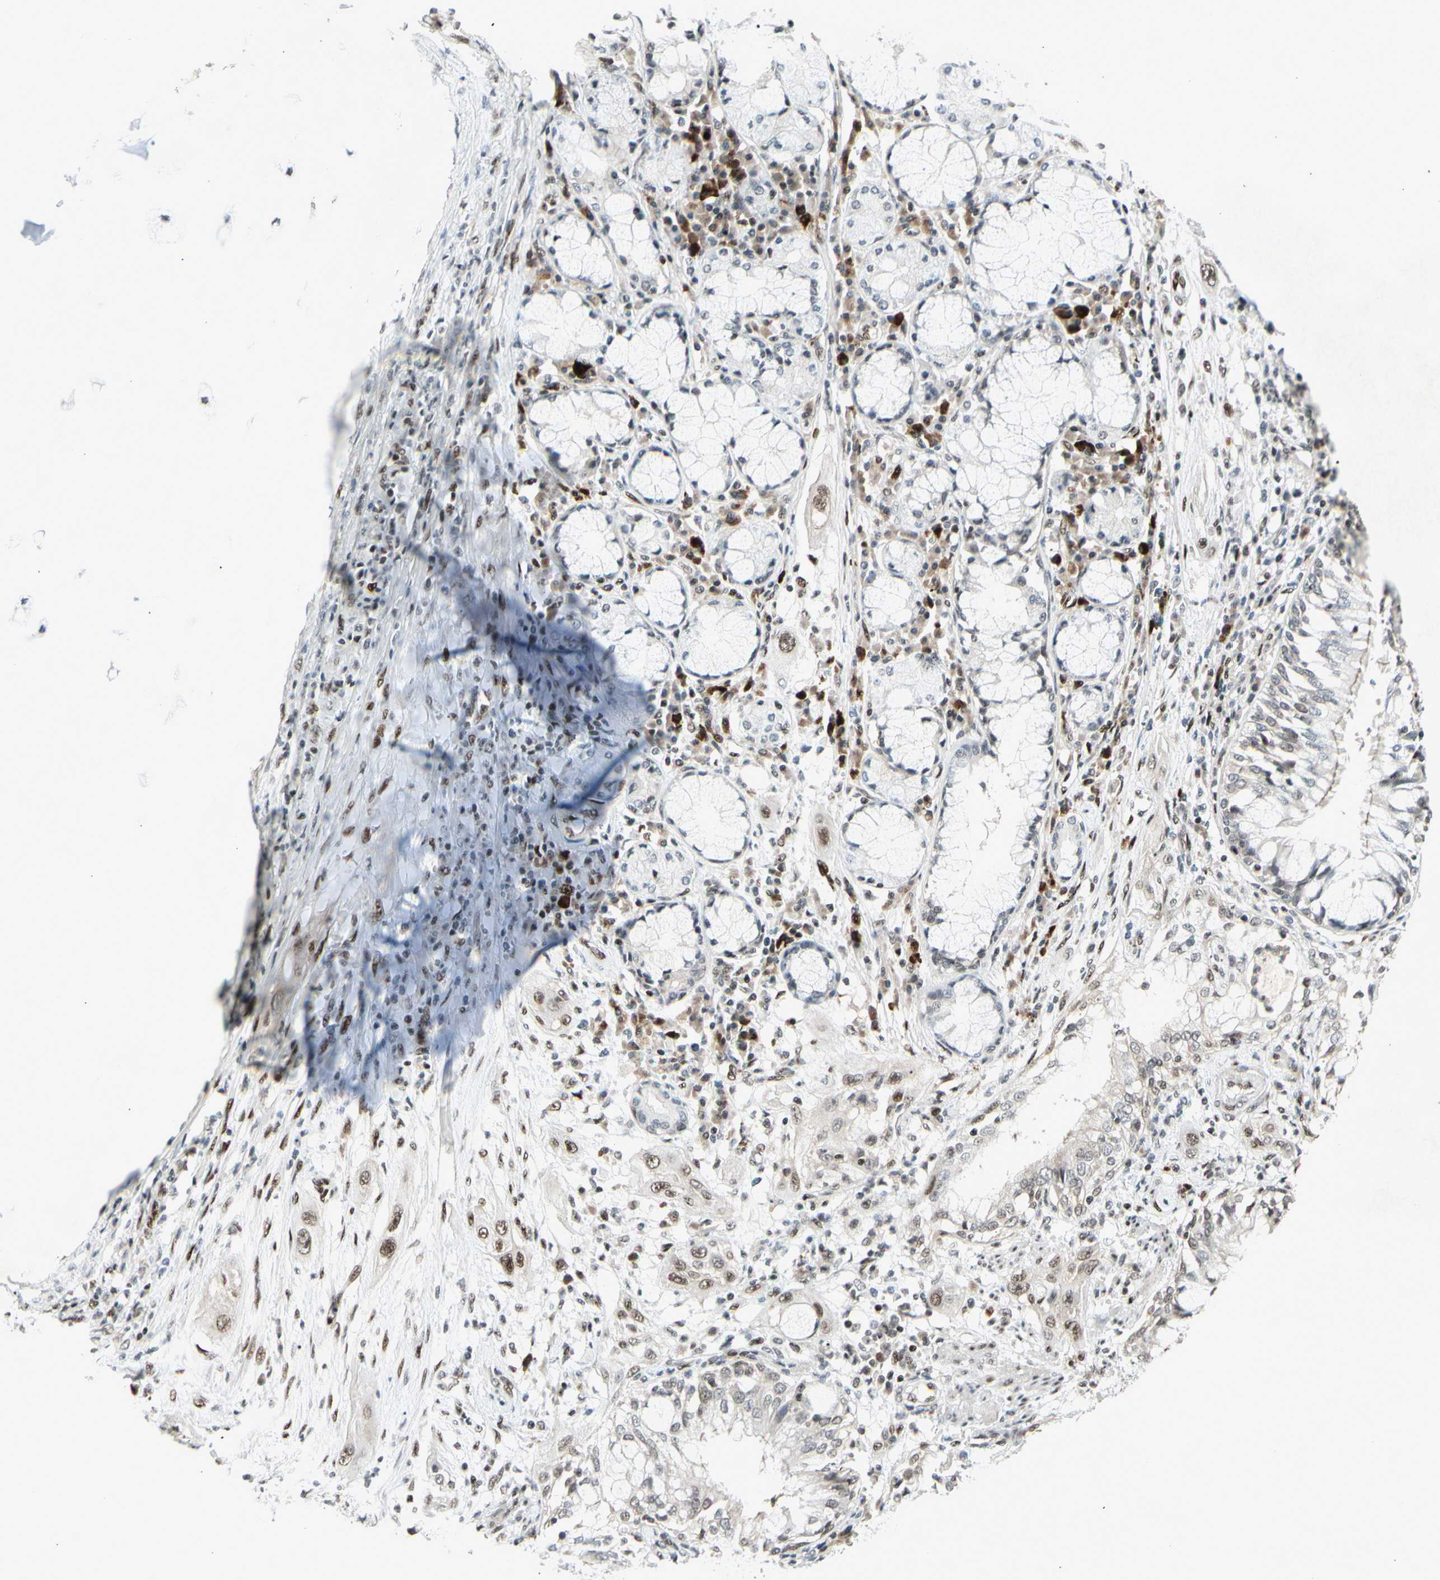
{"staining": {"intensity": "moderate", "quantity": ">75%", "location": "nuclear"}, "tissue": "lung cancer", "cell_type": "Tumor cells", "image_type": "cancer", "snomed": [{"axis": "morphology", "description": "Squamous cell carcinoma, NOS"}, {"axis": "topography", "description": "Lung"}], "caption": "Protein staining displays moderate nuclear expression in about >75% of tumor cells in lung cancer (squamous cell carcinoma).", "gene": "FOXJ2", "patient": {"sex": "female", "age": 47}}